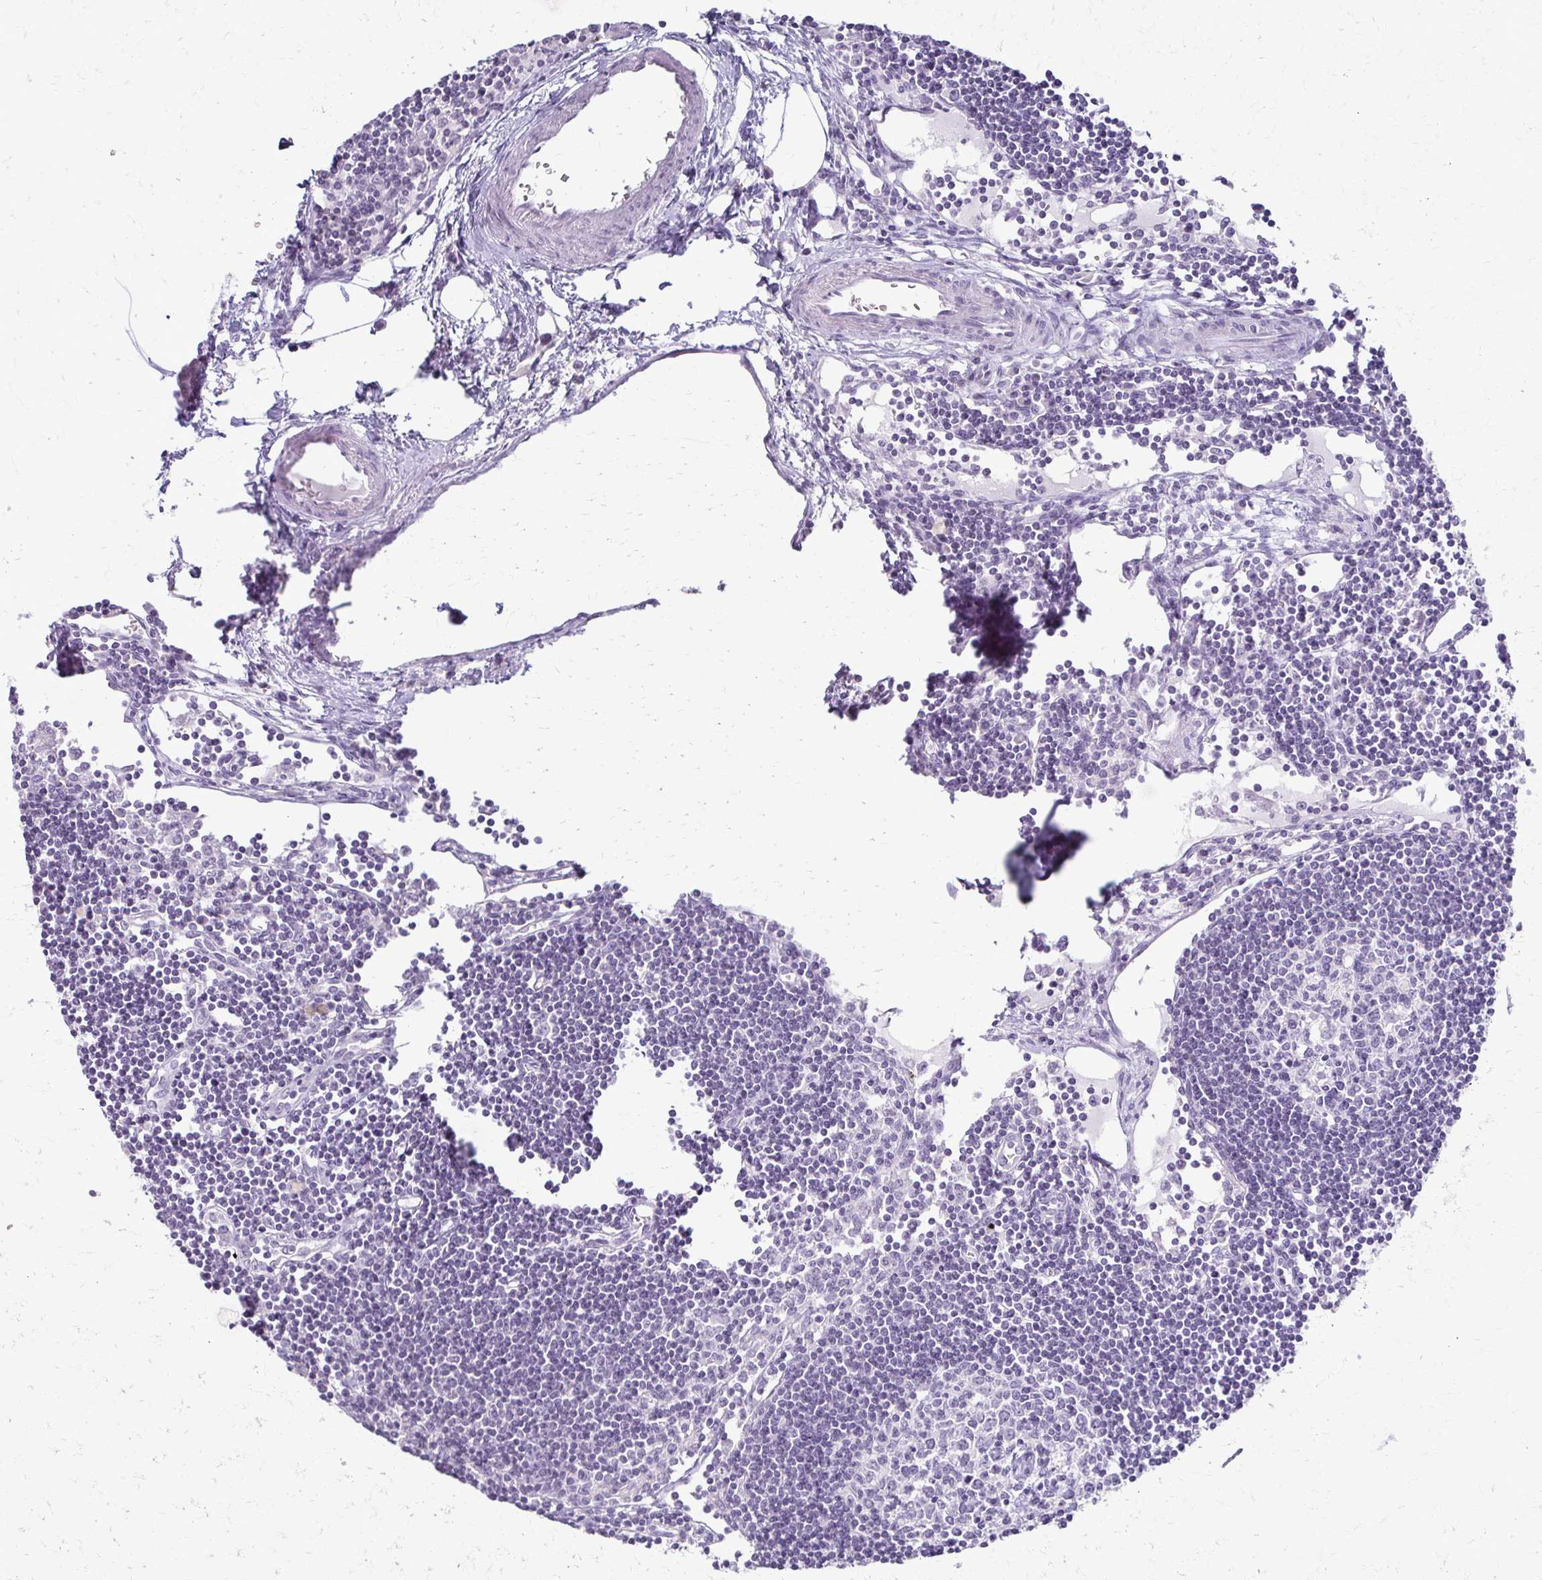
{"staining": {"intensity": "negative", "quantity": "none", "location": "none"}, "tissue": "lymph node", "cell_type": "Germinal center cells", "image_type": "normal", "snomed": [{"axis": "morphology", "description": "Normal tissue, NOS"}, {"axis": "topography", "description": "Lymph node"}], "caption": "Immunohistochemistry (IHC) photomicrograph of unremarkable lymph node stained for a protein (brown), which shows no expression in germinal center cells.", "gene": "FCGR2A", "patient": {"sex": "female", "age": 65}}